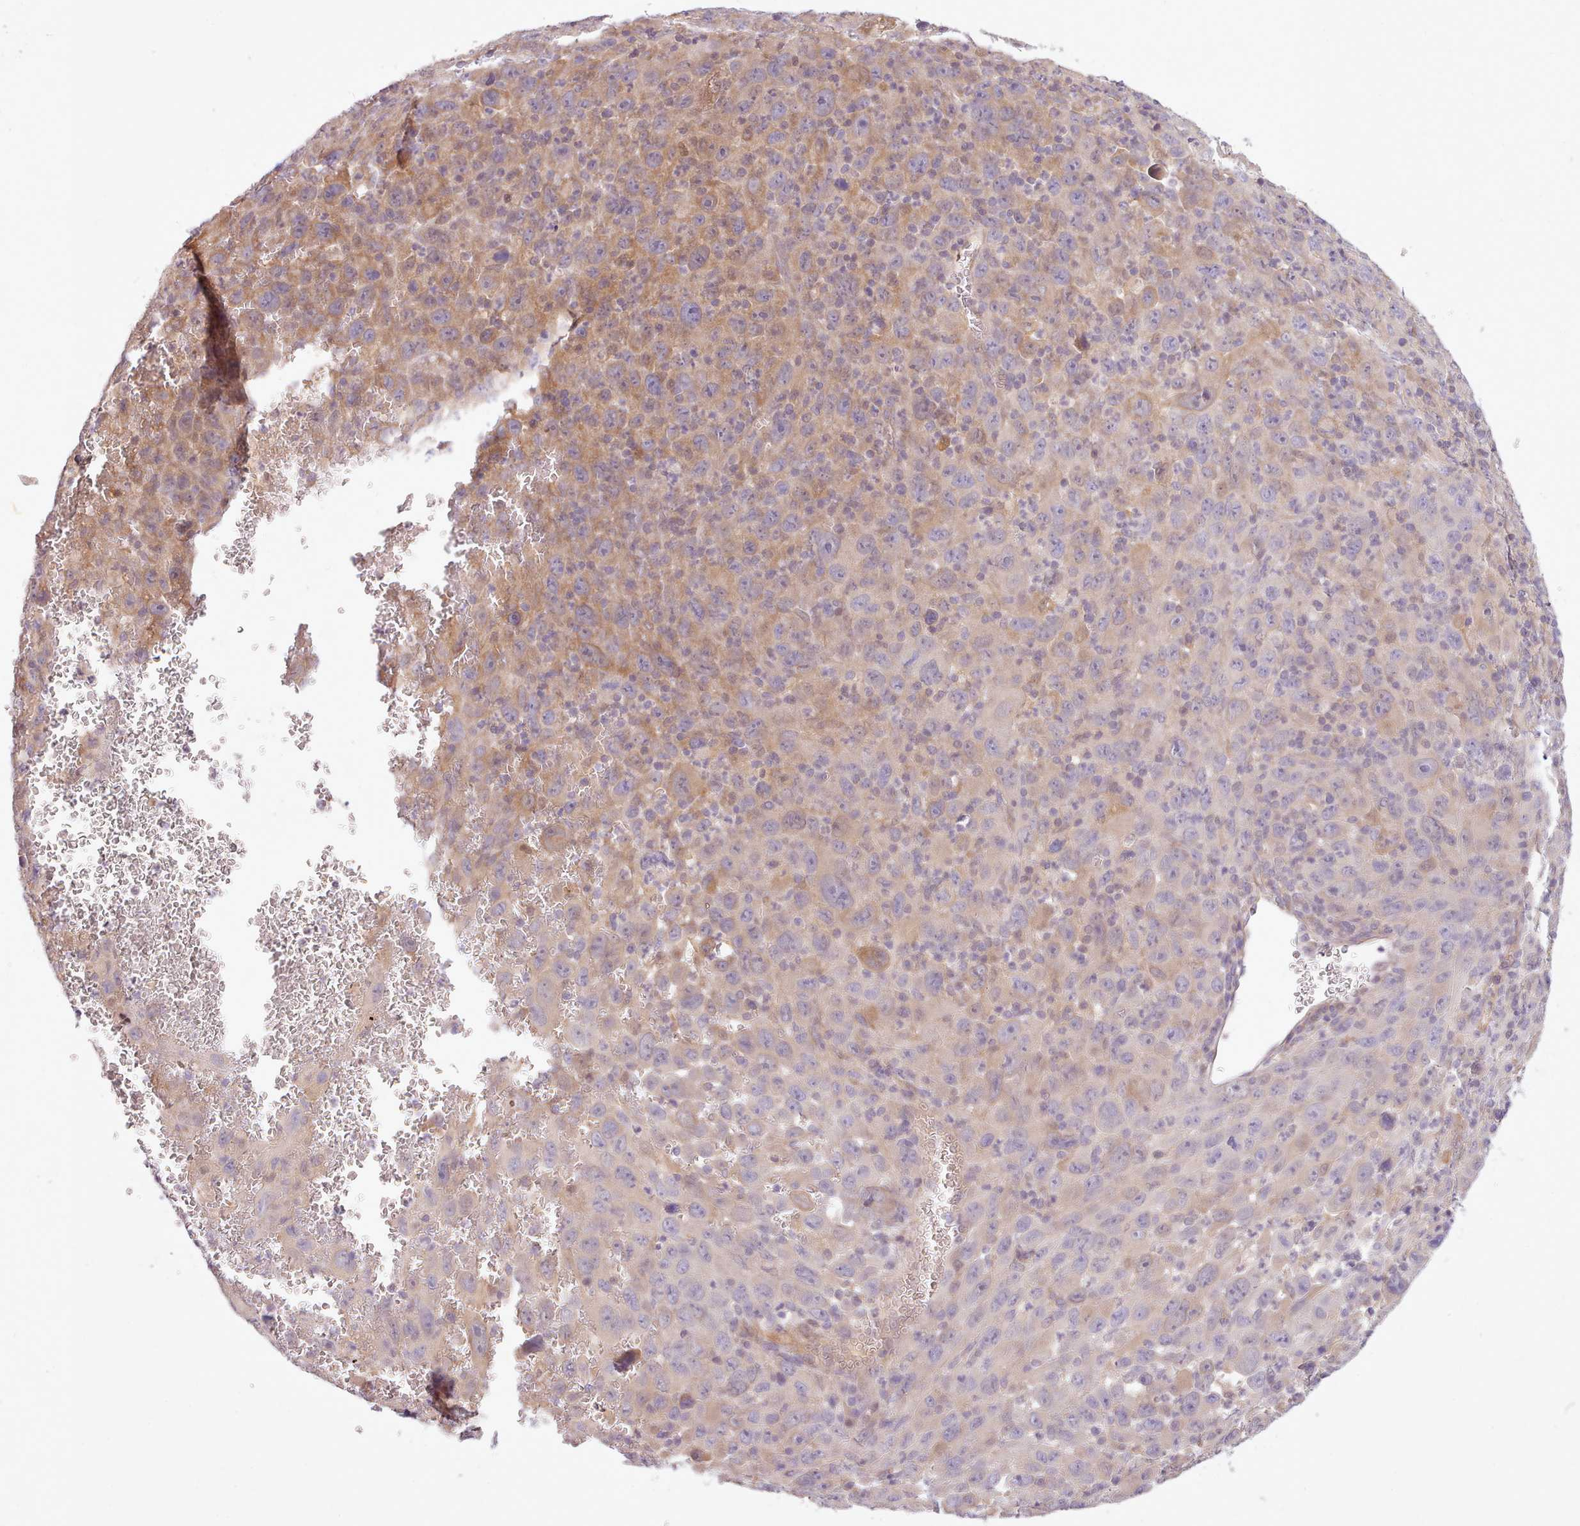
{"staining": {"intensity": "weak", "quantity": "<25%", "location": "cytoplasmic/membranous,nuclear"}, "tissue": "melanoma", "cell_type": "Tumor cells", "image_type": "cancer", "snomed": [{"axis": "morphology", "description": "Malignant melanoma, Metastatic site"}, {"axis": "topography", "description": "Skin"}], "caption": "A micrograph of malignant melanoma (metastatic site) stained for a protein reveals no brown staining in tumor cells.", "gene": "NMRK1", "patient": {"sex": "female", "age": 56}}